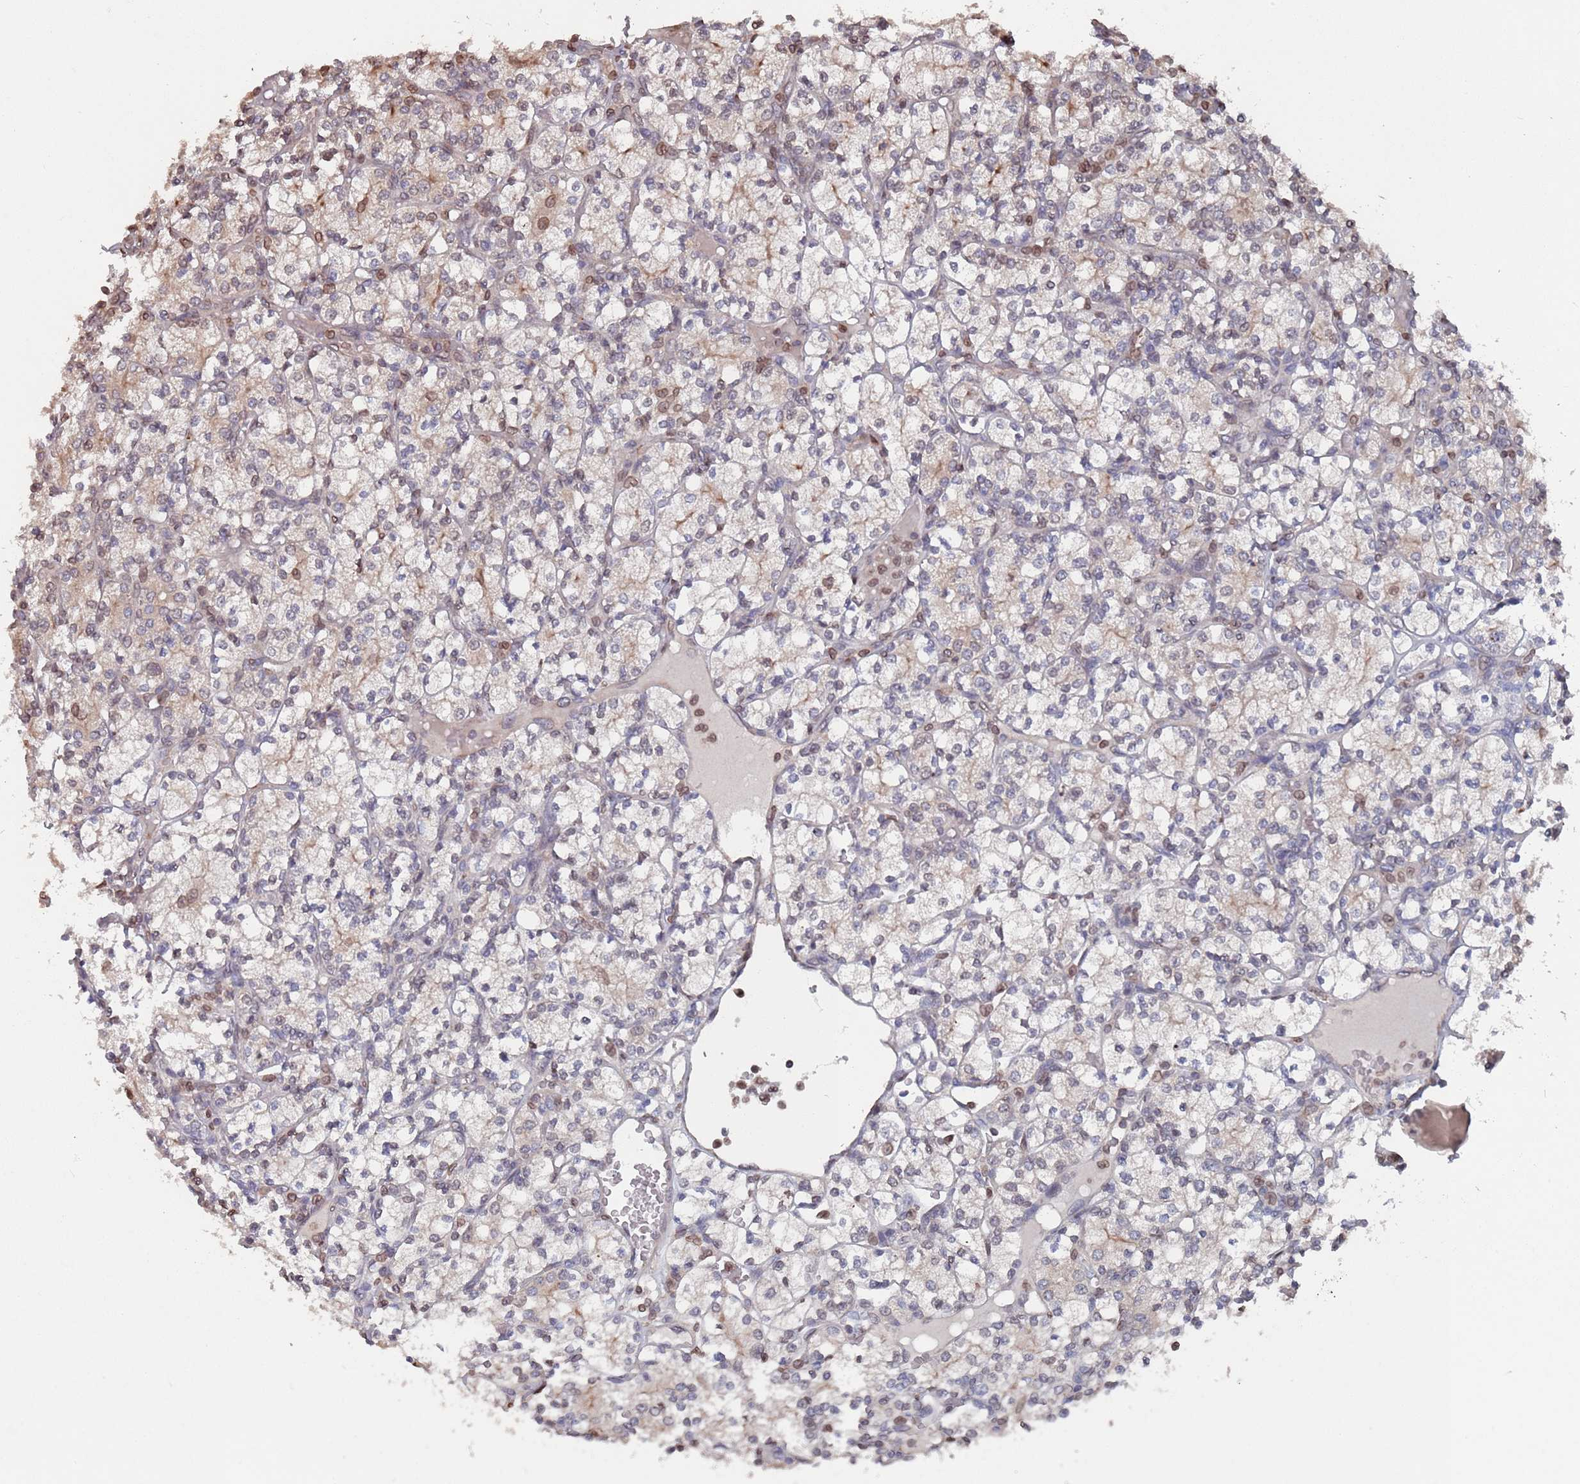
{"staining": {"intensity": "weak", "quantity": "25%-75%", "location": "cytoplasmic/membranous,nuclear"}, "tissue": "renal cancer", "cell_type": "Tumor cells", "image_type": "cancer", "snomed": [{"axis": "morphology", "description": "Adenocarcinoma, NOS"}, {"axis": "topography", "description": "Kidney"}], "caption": "IHC micrograph of human renal cancer (adenocarcinoma) stained for a protein (brown), which exhibits low levels of weak cytoplasmic/membranous and nuclear staining in about 25%-75% of tumor cells.", "gene": "SDHAF3", "patient": {"sex": "male", "age": 77}}